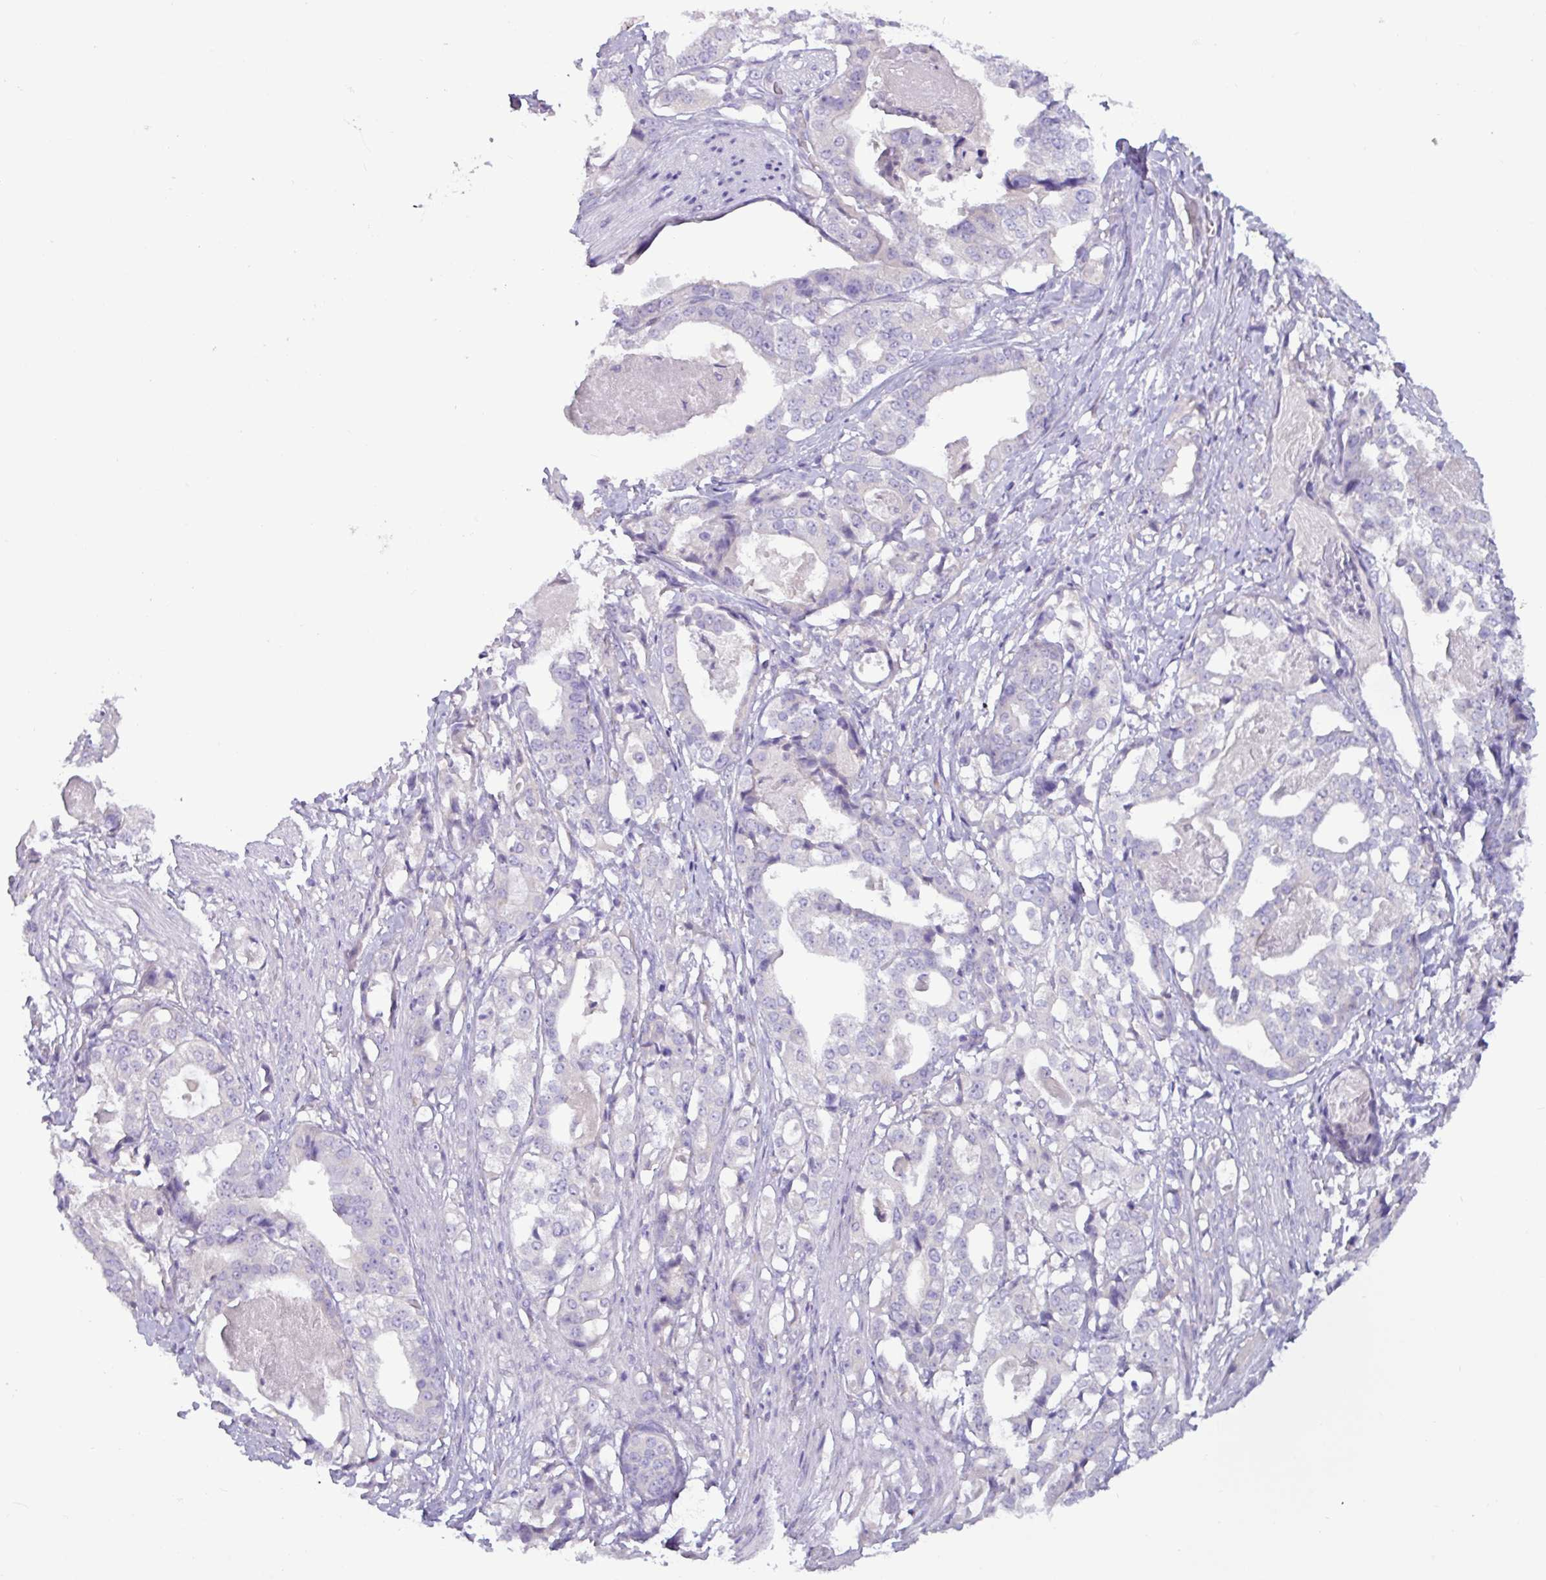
{"staining": {"intensity": "negative", "quantity": "none", "location": "none"}, "tissue": "stomach cancer", "cell_type": "Tumor cells", "image_type": "cancer", "snomed": [{"axis": "morphology", "description": "Adenocarcinoma, NOS"}, {"axis": "topography", "description": "Stomach"}], "caption": "An immunohistochemistry image of adenocarcinoma (stomach) is shown. There is no staining in tumor cells of adenocarcinoma (stomach).", "gene": "STIMATE", "patient": {"sex": "male", "age": 48}}